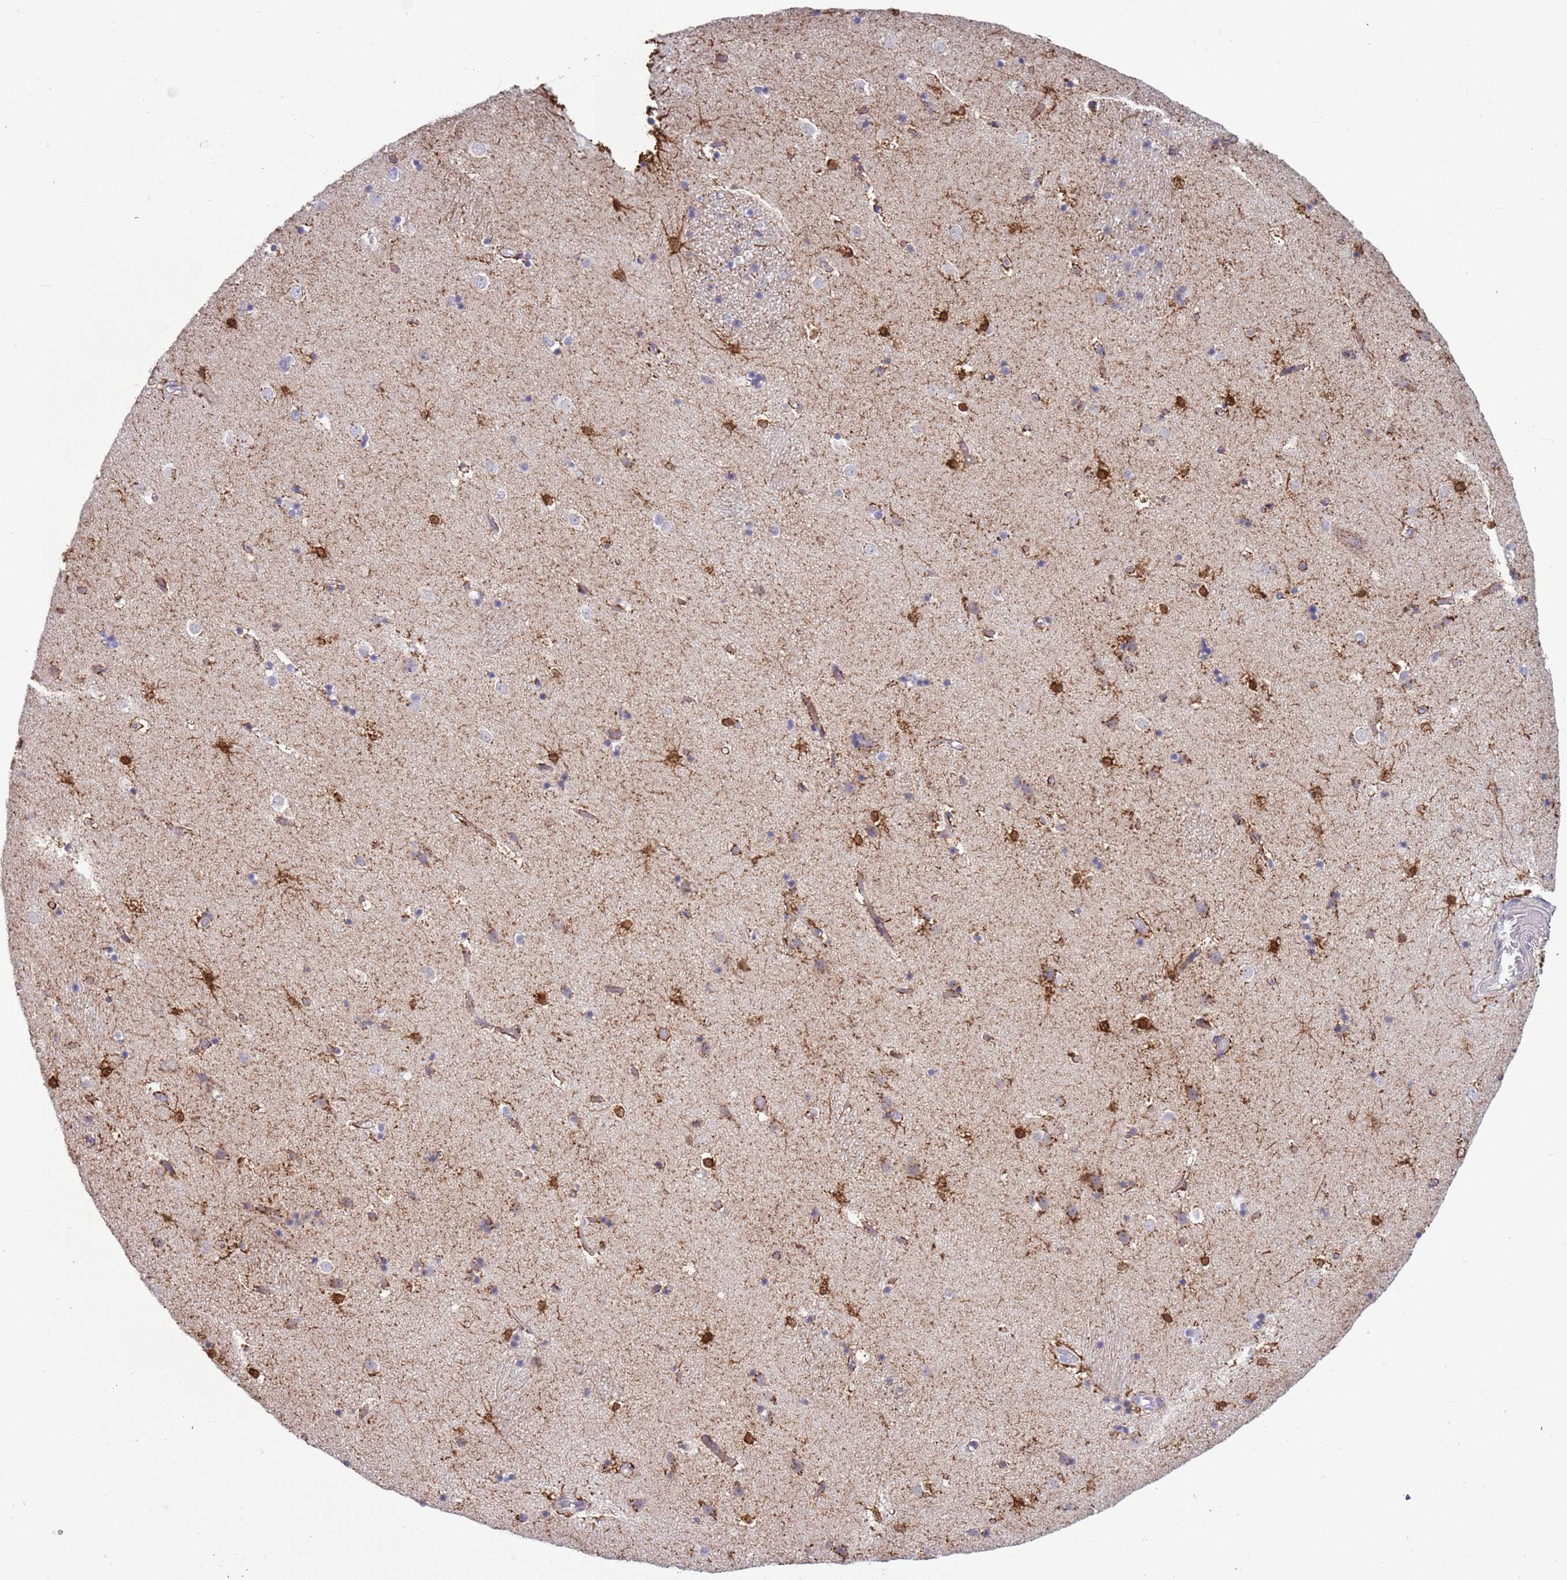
{"staining": {"intensity": "strong", "quantity": "25%-75%", "location": "cytoplasmic/membranous,nuclear"}, "tissue": "caudate", "cell_type": "Glial cells", "image_type": "normal", "snomed": [{"axis": "morphology", "description": "Normal tissue, NOS"}, {"axis": "topography", "description": "Lateral ventricle wall"}], "caption": "Approximately 25%-75% of glial cells in normal caudate exhibit strong cytoplasmic/membranous,nuclear protein positivity as visualized by brown immunohistochemical staining.", "gene": "ACSBG1", "patient": {"sex": "female", "age": 52}}